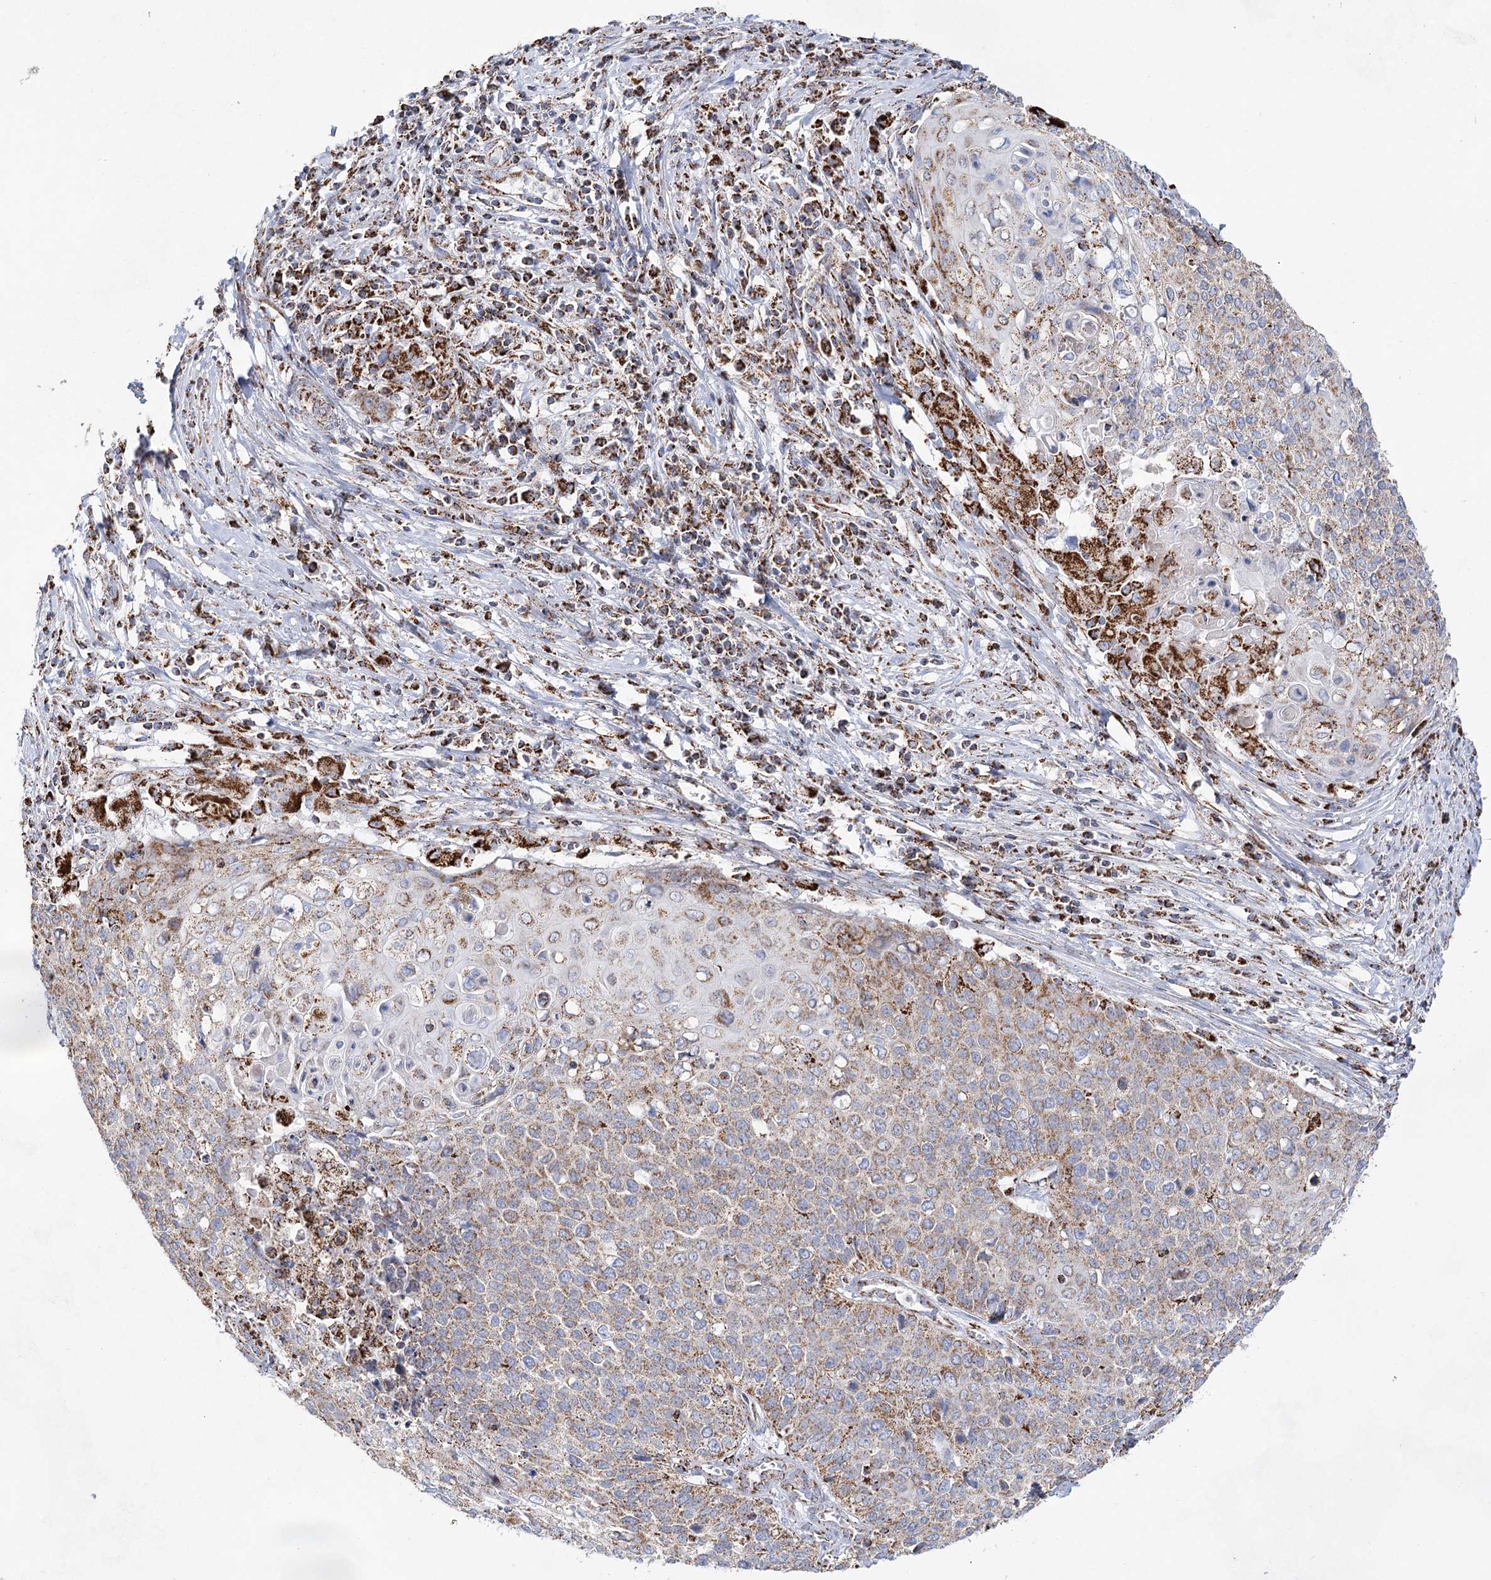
{"staining": {"intensity": "moderate", "quantity": "25%-75%", "location": "cytoplasmic/membranous"}, "tissue": "cervical cancer", "cell_type": "Tumor cells", "image_type": "cancer", "snomed": [{"axis": "morphology", "description": "Squamous cell carcinoma, NOS"}, {"axis": "topography", "description": "Cervix"}], "caption": "An immunohistochemistry (IHC) micrograph of neoplastic tissue is shown. Protein staining in brown labels moderate cytoplasmic/membranous positivity in squamous cell carcinoma (cervical) within tumor cells. (Brightfield microscopy of DAB IHC at high magnification).", "gene": "NADK2", "patient": {"sex": "female", "age": 39}}